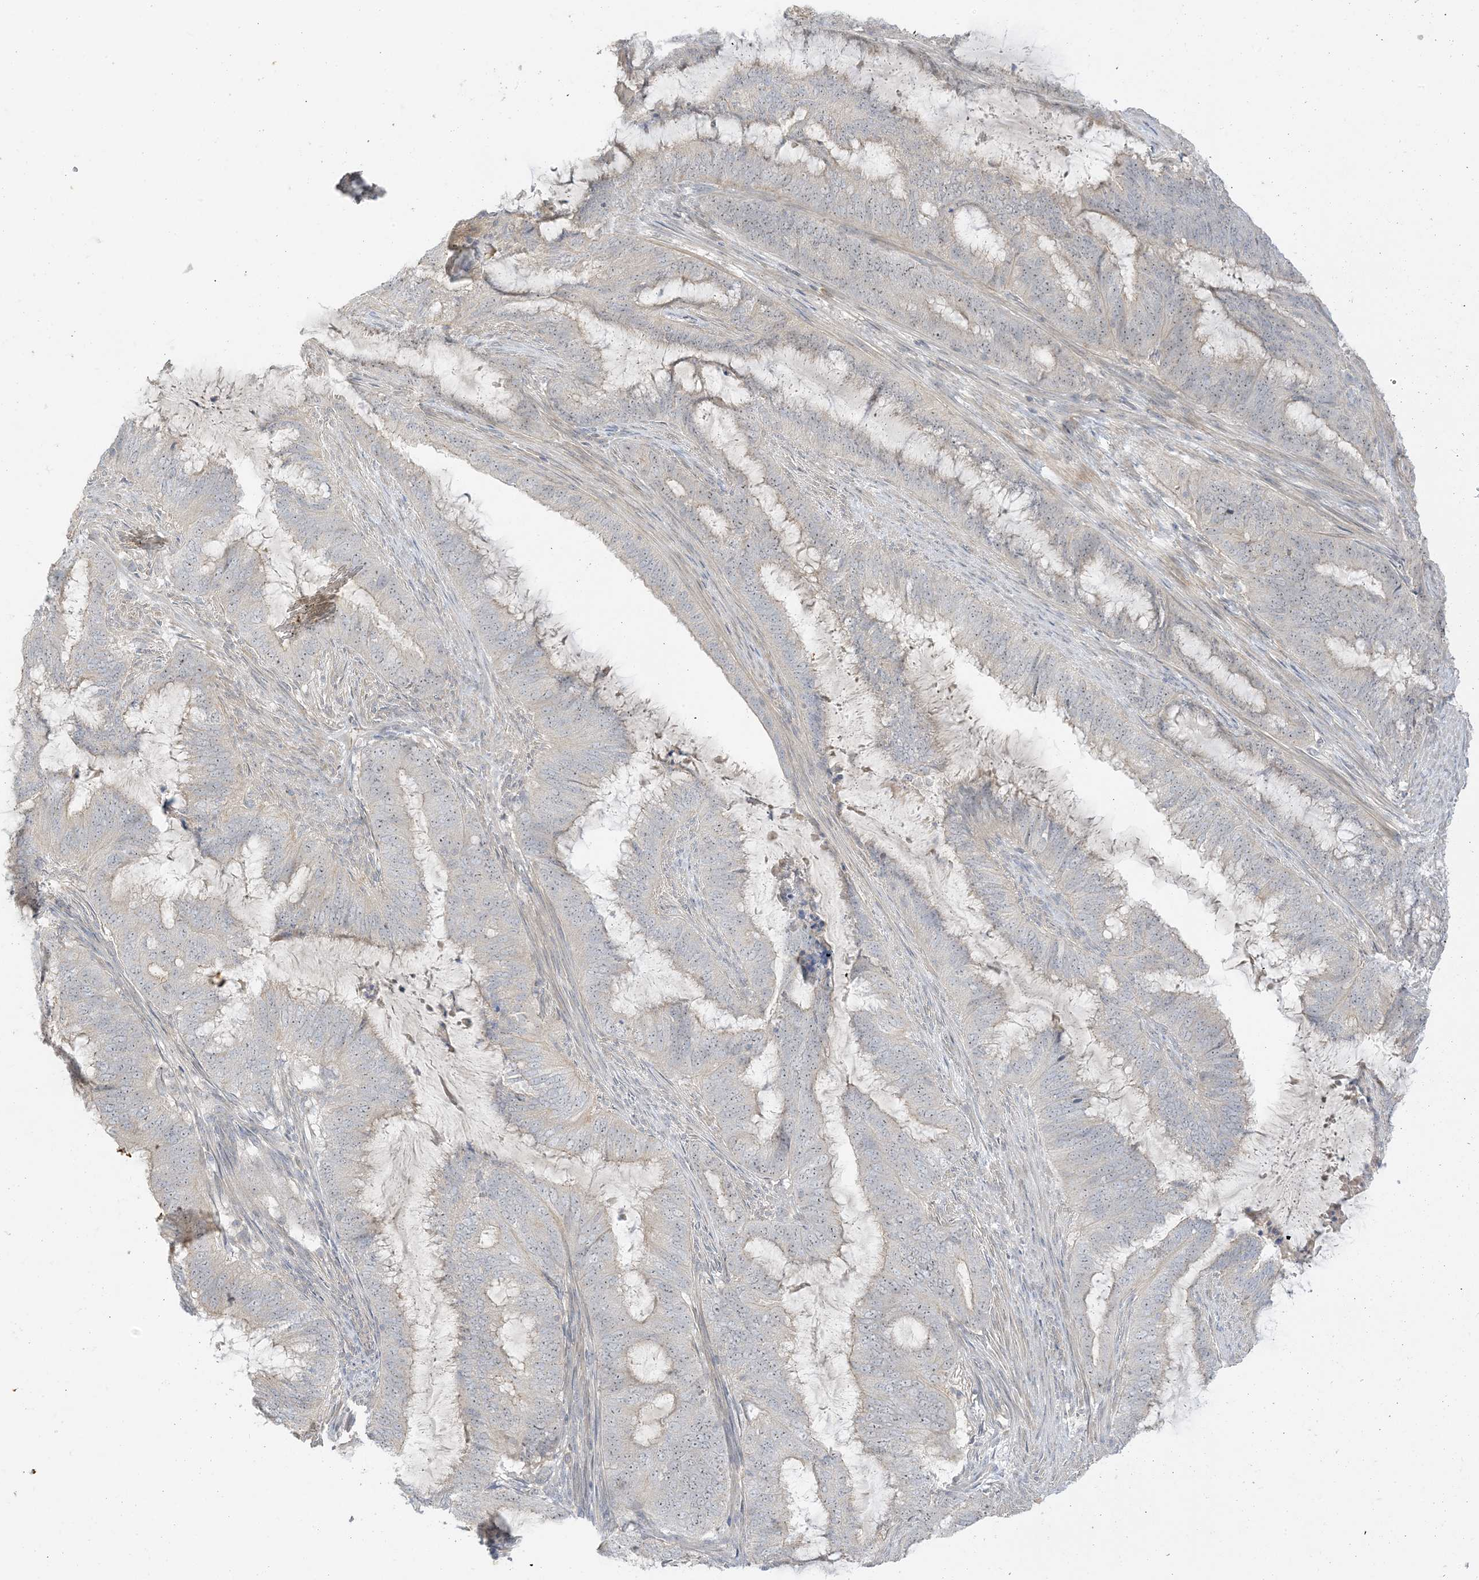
{"staining": {"intensity": "weak", "quantity": "<25%", "location": "nuclear"}, "tissue": "endometrial cancer", "cell_type": "Tumor cells", "image_type": "cancer", "snomed": [{"axis": "morphology", "description": "Adenocarcinoma, NOS"}, {"axis": "topography", "description": "Endometrium"}], "caption": "This is an IHC micrograph of endometrial cancer. There is no staining in tumor cells.", "gene": "ETAA1", "patient": {"sex": "female", "age": 51}}